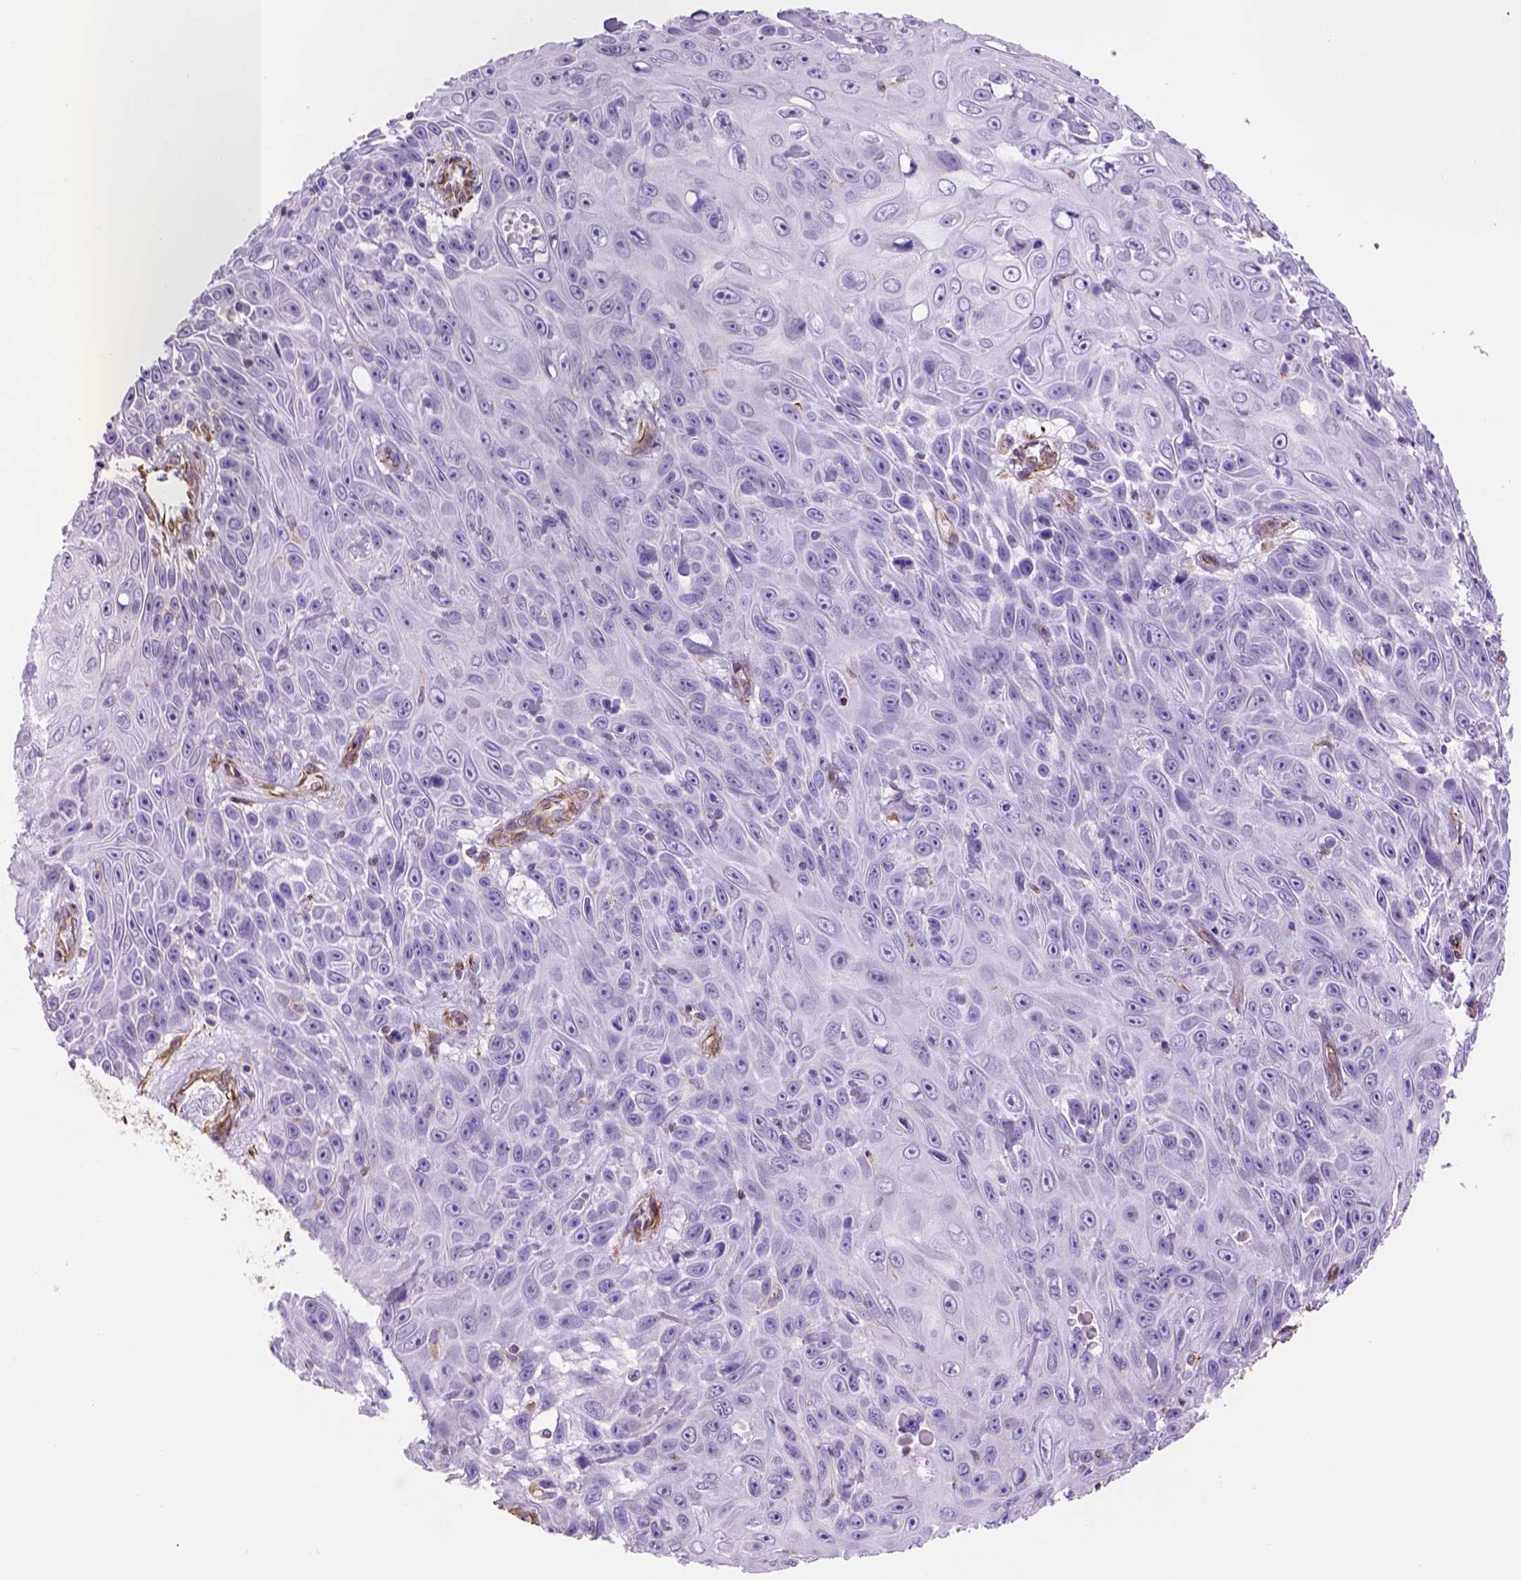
{"staining": {"intensity": "negative", "quantity": "none", "location": "none"}, "tissue": "skin cancer", "cell_type": "Tumor cells", "image_type": "cancer", "snomed": [{"axis": "morphology", "description": "Squamous cell carcinoma, NOS"}, {"axis": "topography", "description": "Skin"}], "caption": "This photomicrograph is of skin squamous cell carcinoma stained with IHC to label a protein in brown with the nuclei are counter-stained blue. There is no staining in tumor cells. (DAB (3,3'-diaminobenzidine) immunohistochemistry with hematoxylin counter stain).", "gene": "ZZZ3", "patient": {"sex": "male", "age": 82}}